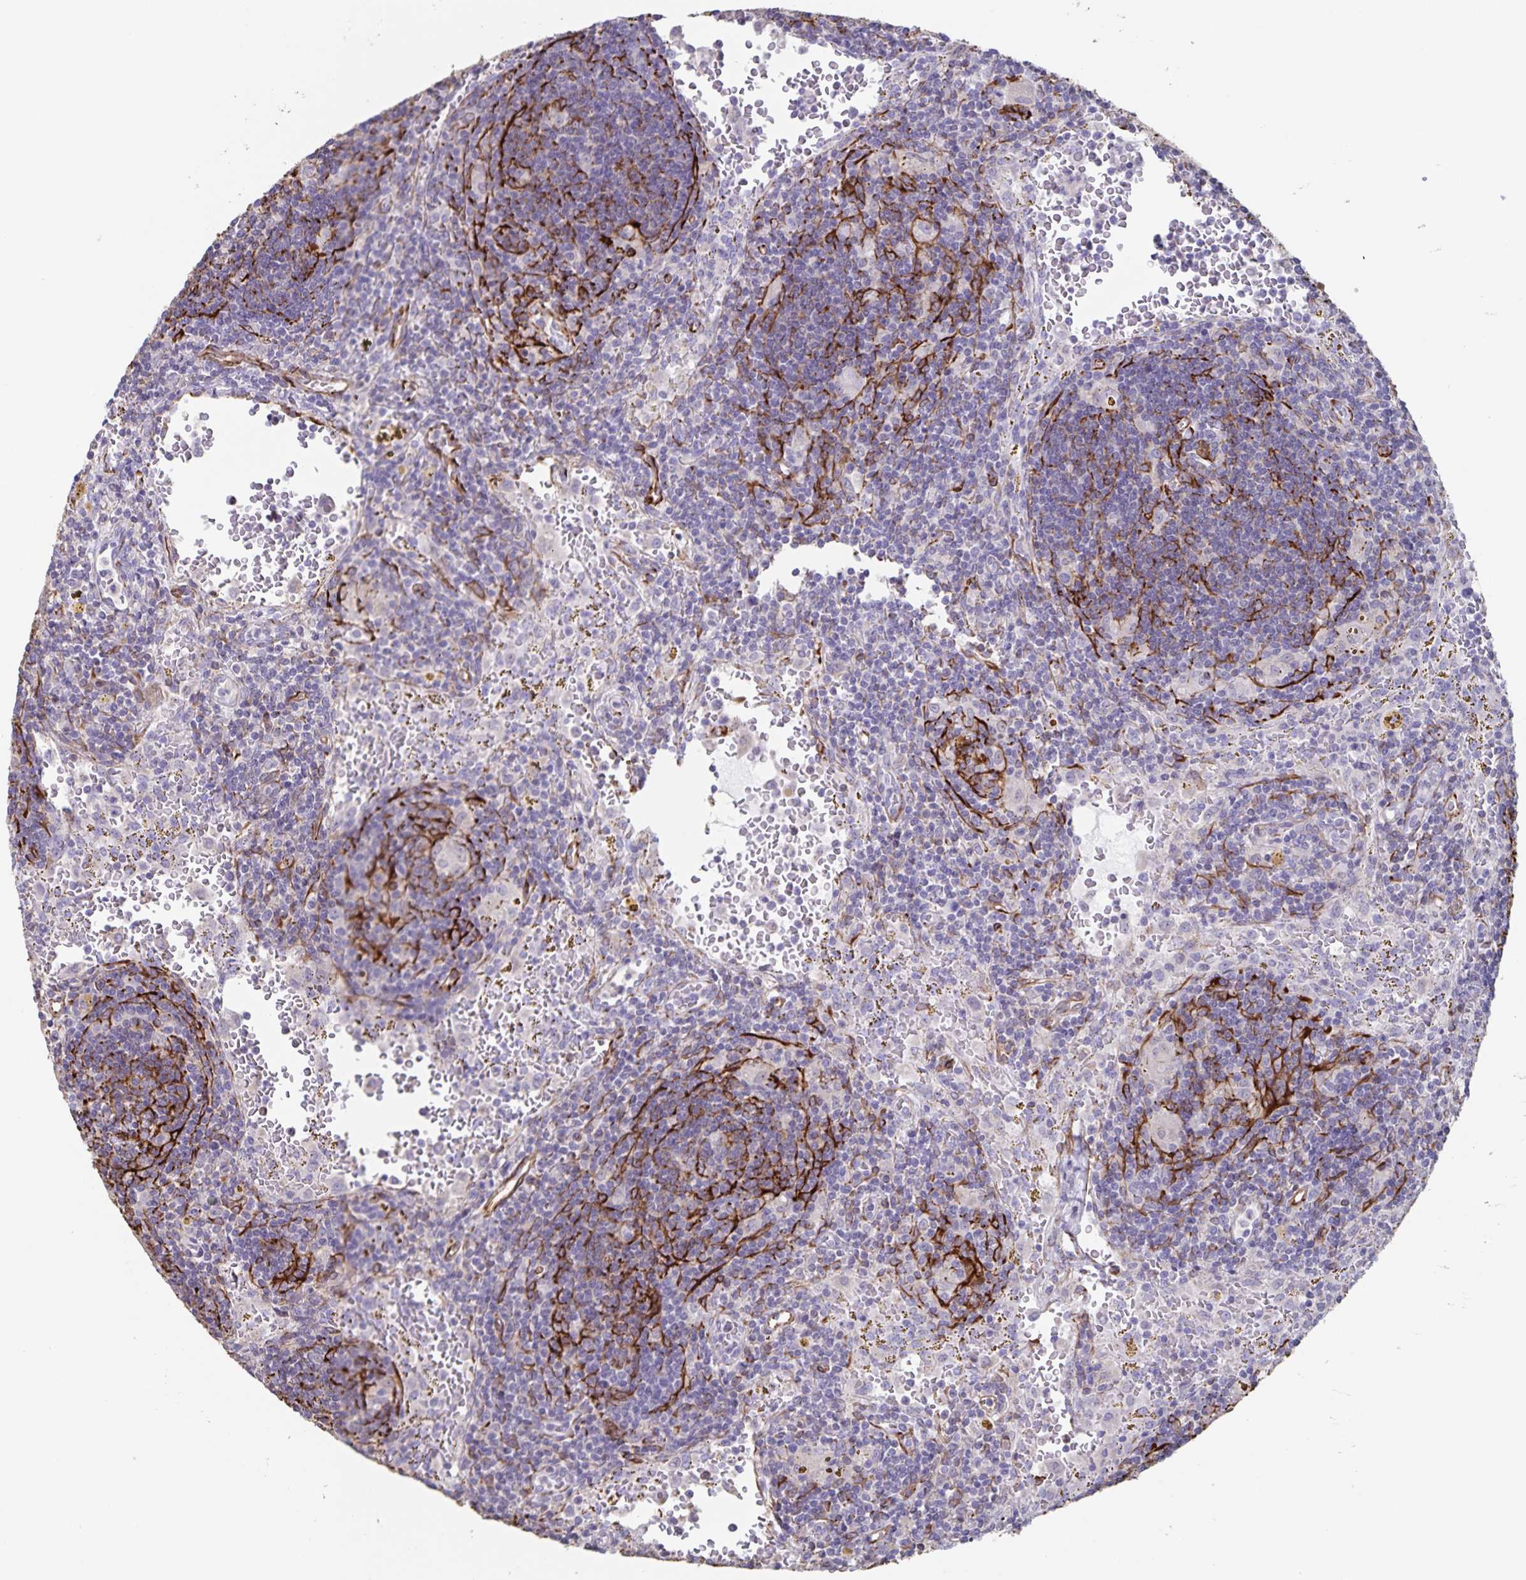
{"staining": {"intensity": "negative", "quantity": "none", "location": "none"}, "tissue": "lymphoma", "cell_type": "Tumor cells", "image_type": "cancer", "snomed": [{"axis": "morphology", "description": "Malignant lymphoma, non-Hodgkin's type, Low grade"}, {"axis": "topography", "description": "Spleen"}], "caption": "This histopathology image is of malignant lymphoma, non-Hodgkin's type (low-grade) stained with immunohistochemistry (IHC) to label a protein in brown with the nuclei are counter-stained blue. There is no expression in tumor cells. (DAB (3,3'-diaminobenzidine) IHC visualized using brightfield microscopy, high magnification).", "gene": "SYNM", "patient": {"sex": "female", "age": 70}}